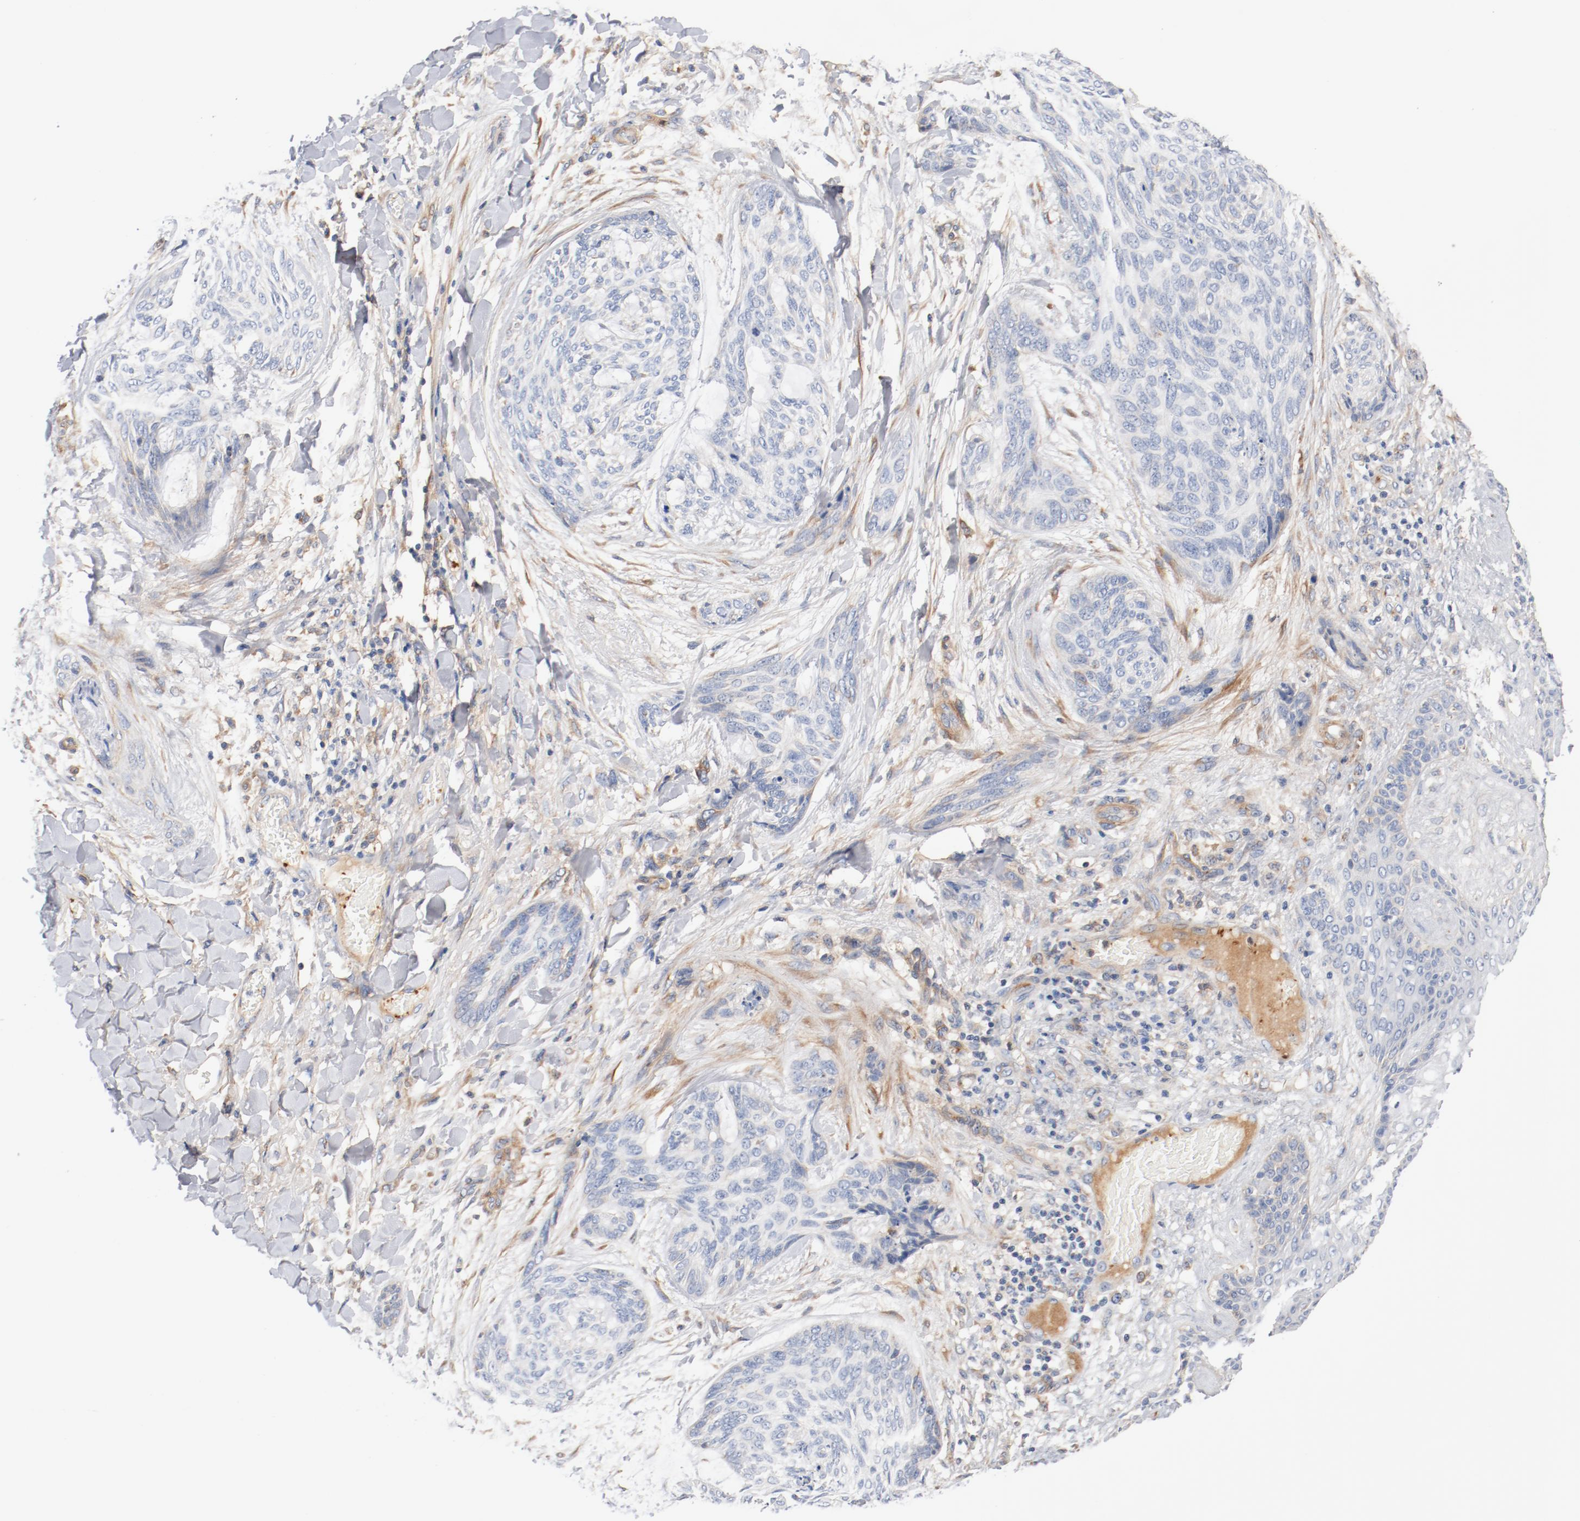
{"staining": {"intensity": "negative", "quantity": "none", "location": "none"}, "tissue": "skin cancer", "cell_type": "Tumor cells", "image_type": "cancer", "snomed": [{"axis": "morphology", "description": "Normal tissue, NOS"}, {"axis": "morphology", "description": "Basal cell carcinoma"}, {"axis": "topography", "description": "Skin"}], "caption": "Tumor cells show no significant positivity in skin basal cell carcinoma. (DAB (3,3'-diaminobenzidine) immunohistochemistry visualized using brightfield microscopy, high magnification).", "gene": "ILK", "patient": {"sex": "female", "age": 71}}